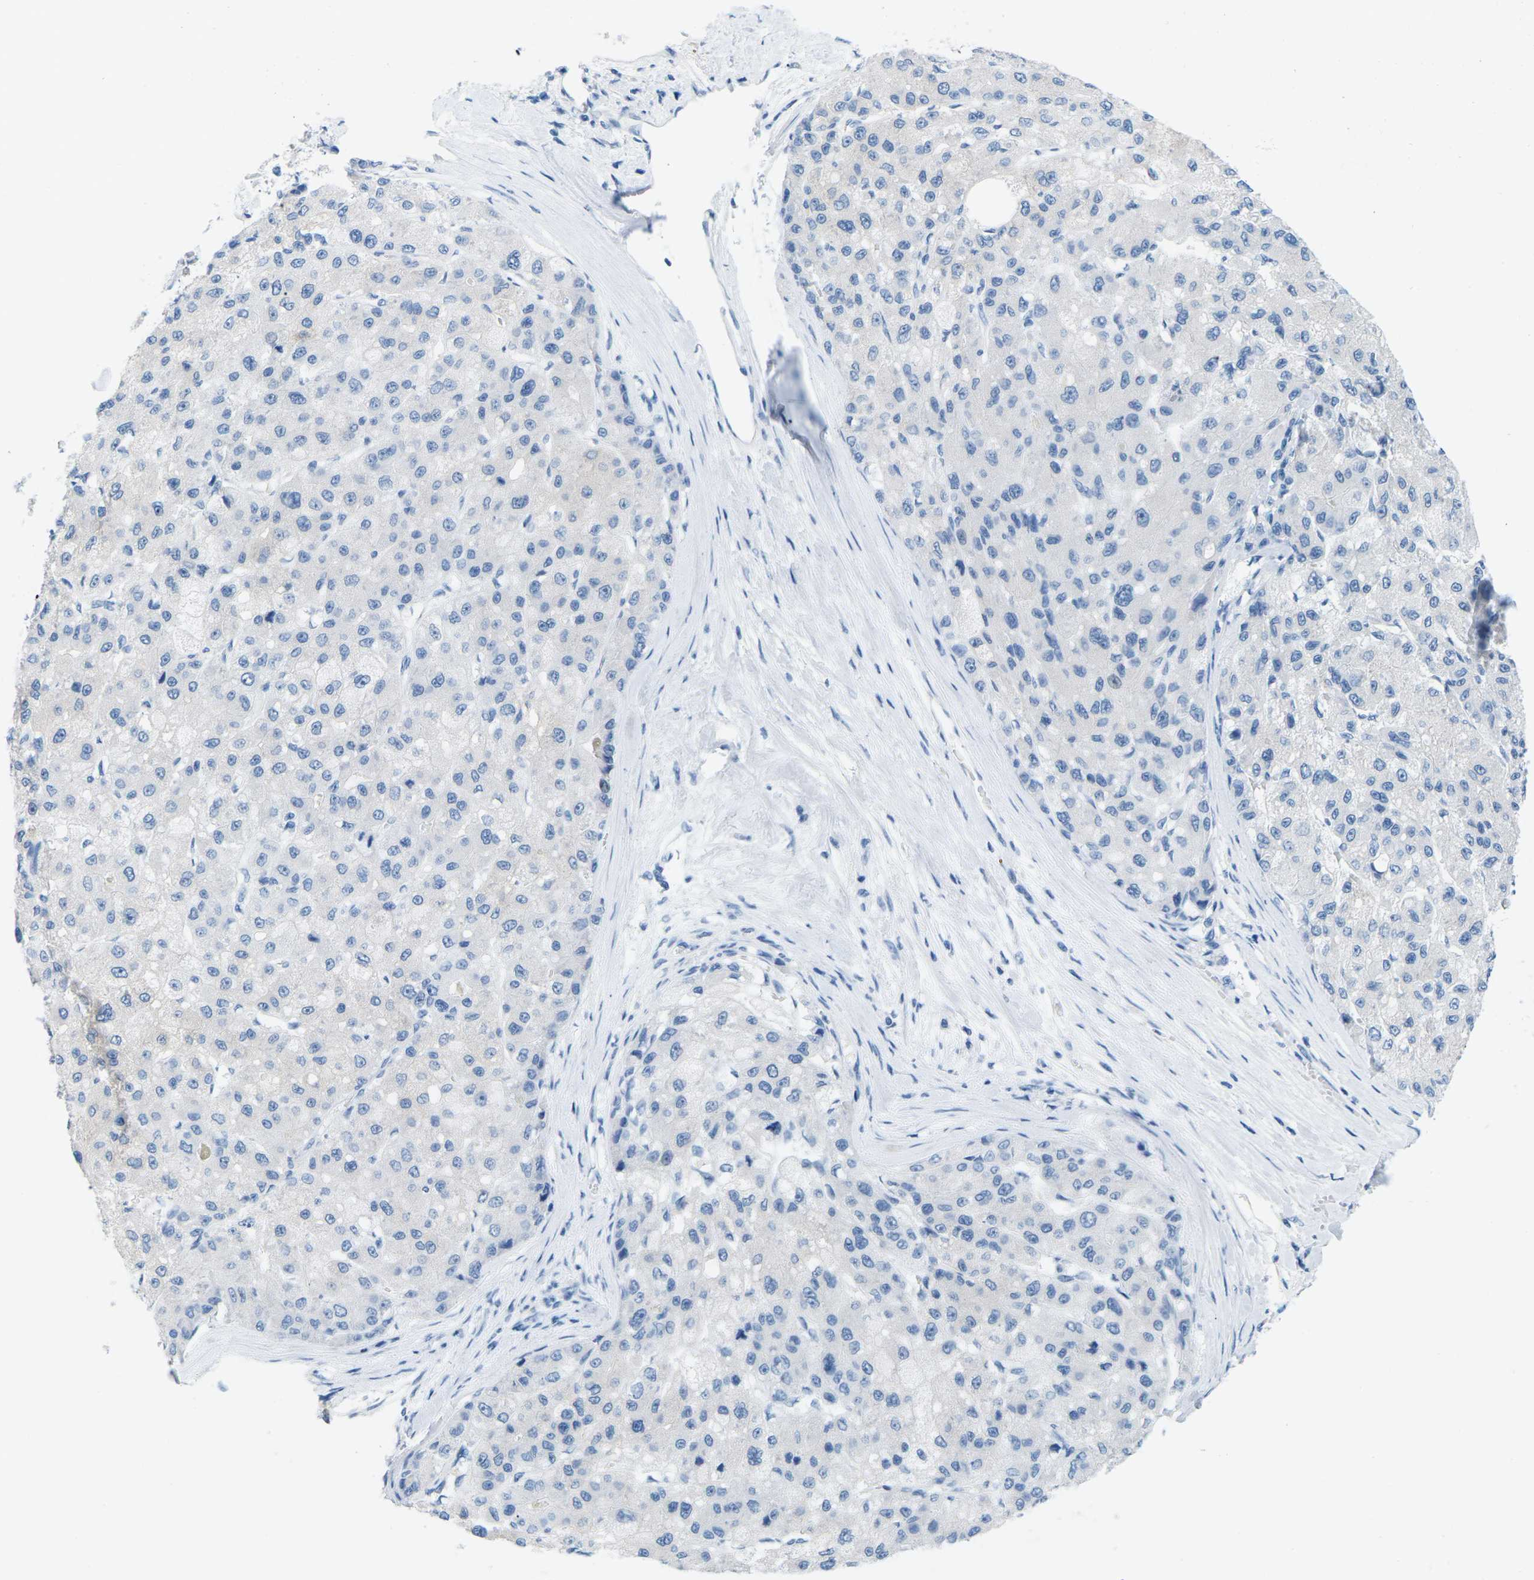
{"staining": {"intensity": "negative", "quantity": "none", "location": "none"}, "tissue": "liver cancer", "cell_type": "Tumor cells", "image_type": "cancer", "snomed": [{"axis": "morphology", "description": "Carcinoma, Hepatocellular, NOS"}, {"axis": "topography", "description": "Liver"}], "caption": "IHC image of neoplastic tissue: hepatocellular carcinoma (liver) stained with DAB (3,3'-diaminobenzidine) exhibits no significant protein expression in tumor cells.", "gene": "SLC12A1", "patient": {"sex": "male", "age": 80}}